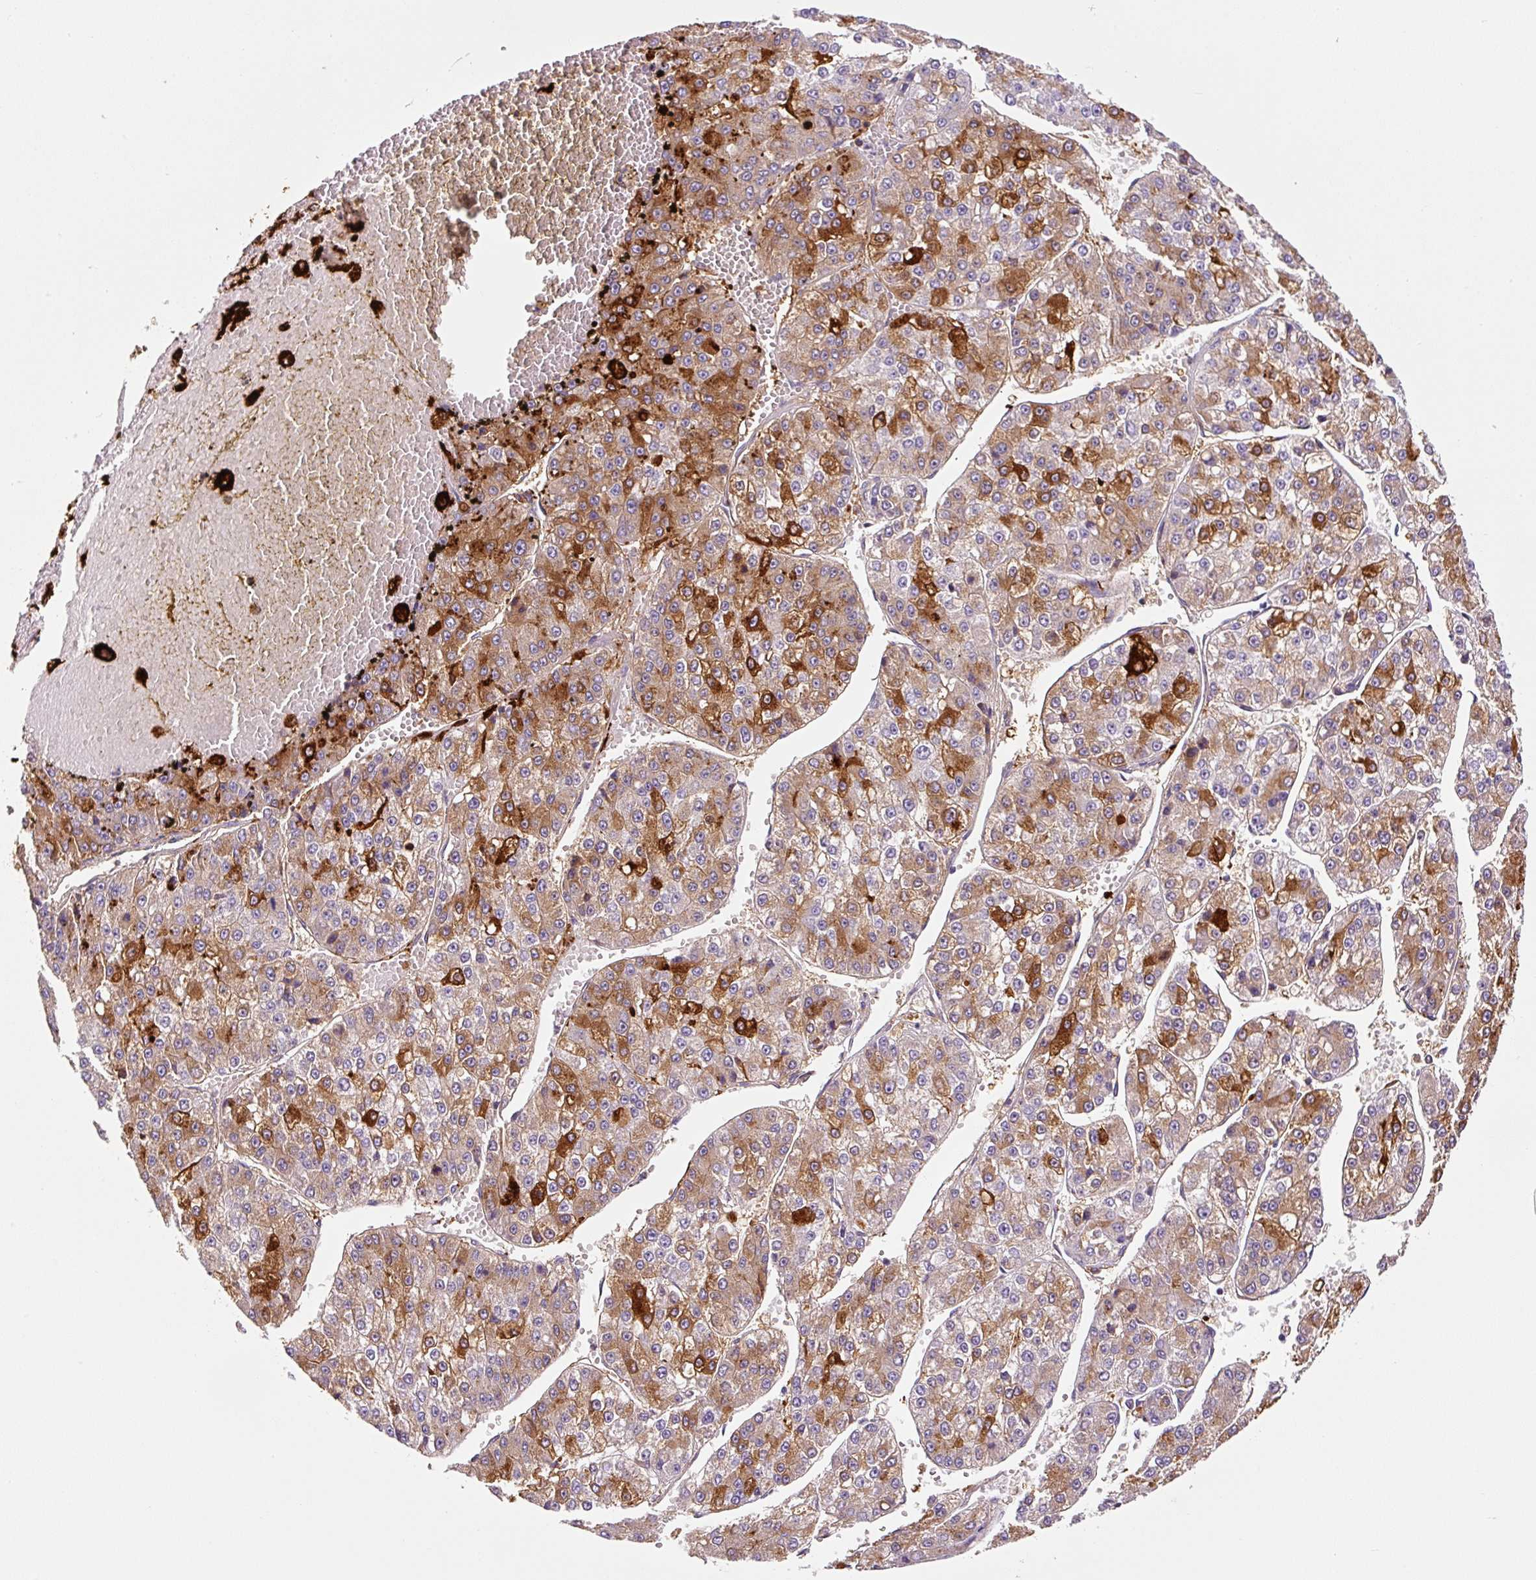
{"staining": {"intensity": "strong", "quantity": "25%-75%", "location": "cytoplasmic/membranous"}, "tissue": "liver cancer", "cell_type": "Tumor cells", "image_type": "cancer", "snomed": [{"axis": "morphology", "description": "Carcinoma, Hepatocellular, NOS"}, {"axis": "topography", "description": "Liver"}], "caption": "Protein expression analysis of human liver cancer reveals strong cytoplasmic/membranous positivity in approximately 25%-75% of tumor cells.", "gene": "FUT10", "patient": {"sex": "female", "age": 73}}